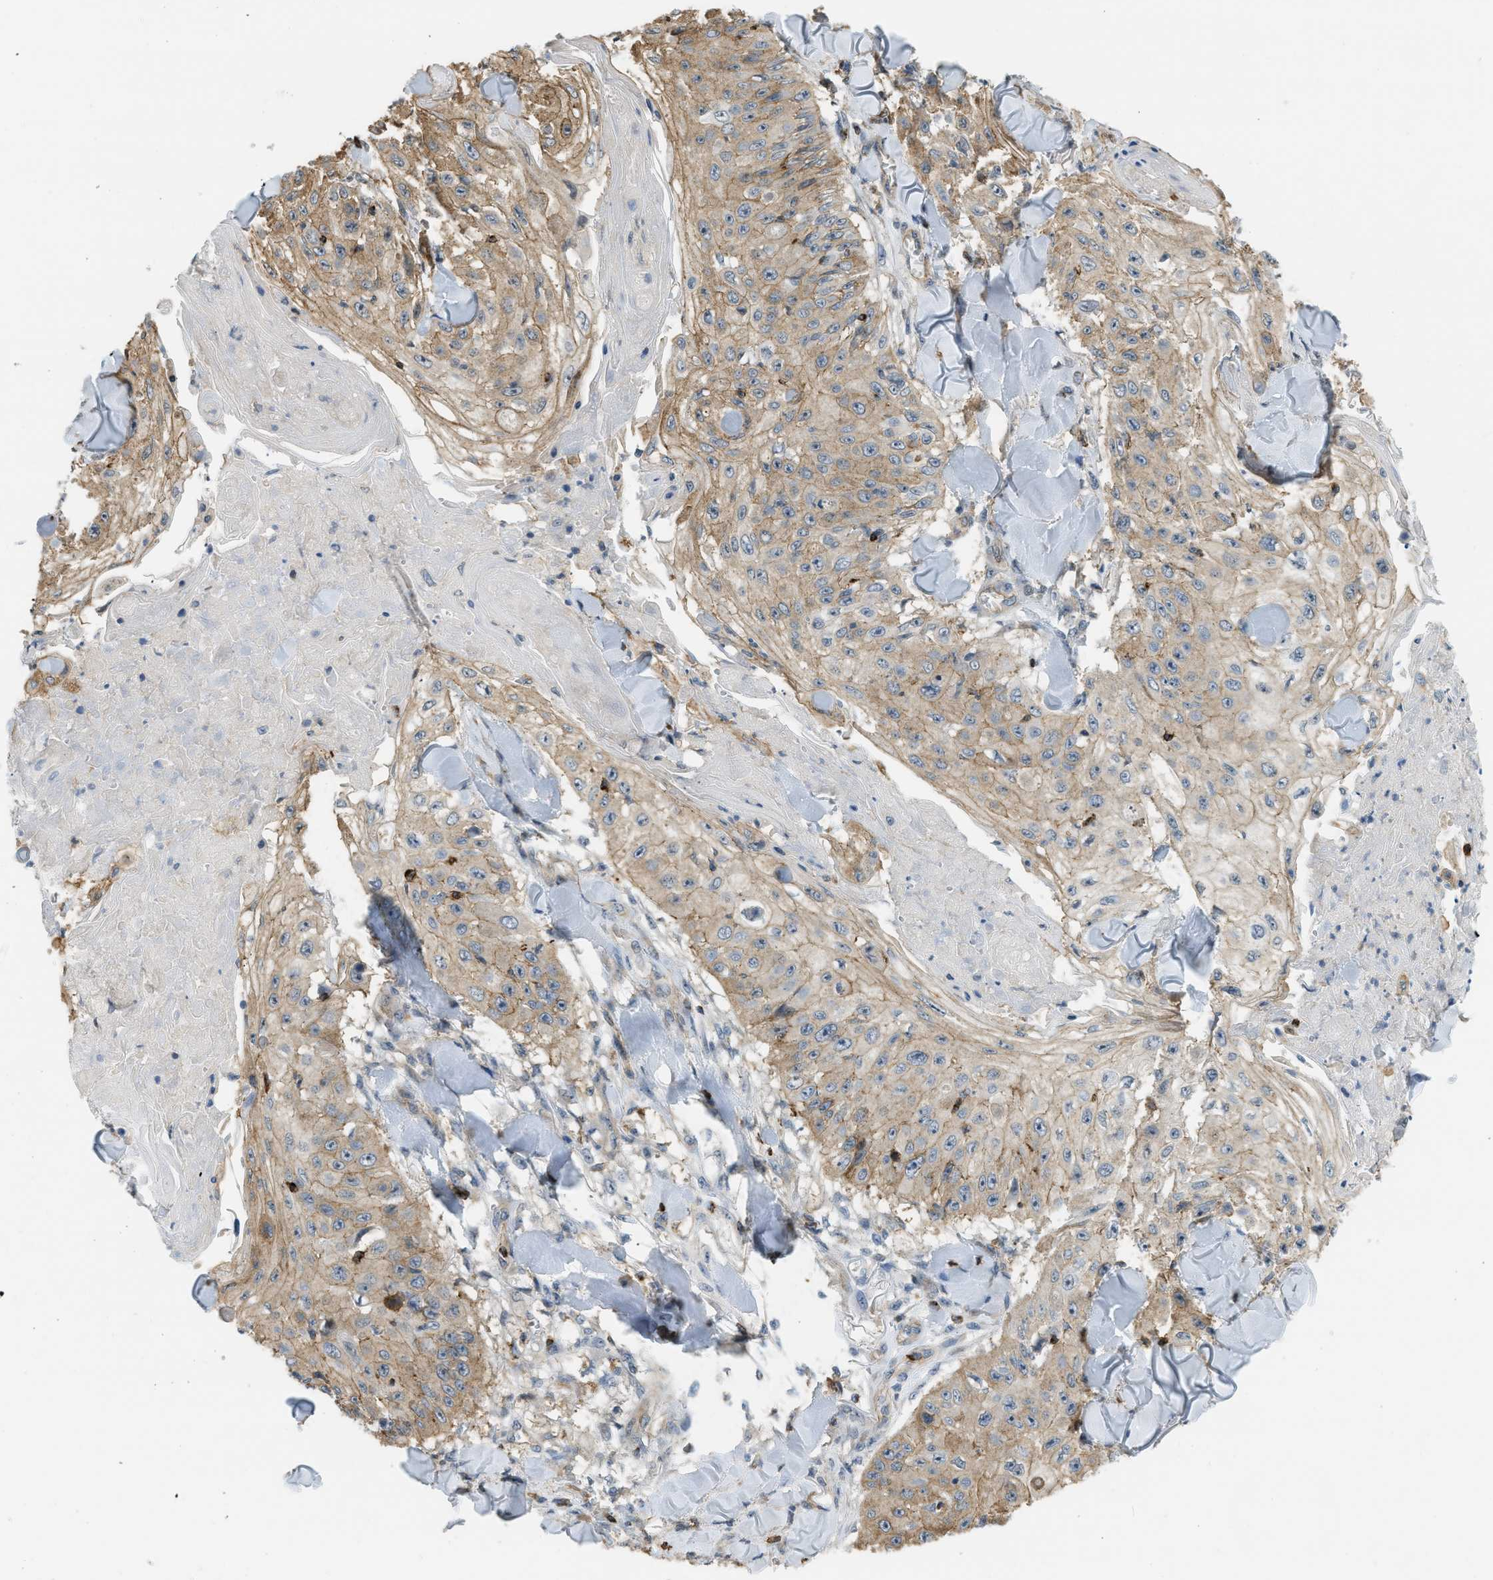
{"staining": {"intensity": "moderate", "quantity": ">75%", "location": "cytoplasmic/membranous"}, "tissue": "skin cancer", "cell_type": "Tumor cells", "image_type": "cancer", "snomed": [{"axis": "morphology", "description": "Squamous cell carcinoma, NOS"}, {"axis": "topography", "description": "Skin"}], "caption": "A high-resolution image shows immunohistochemistry (IHC) staining of skin cancer (squamous cell carcinoma), which exhibits moderate cytoplasmic/membranous positivity in approximately >75% of tumor cells.", "gene": "KIAA1671", "patient": {"sex": "male", "age": 86}}